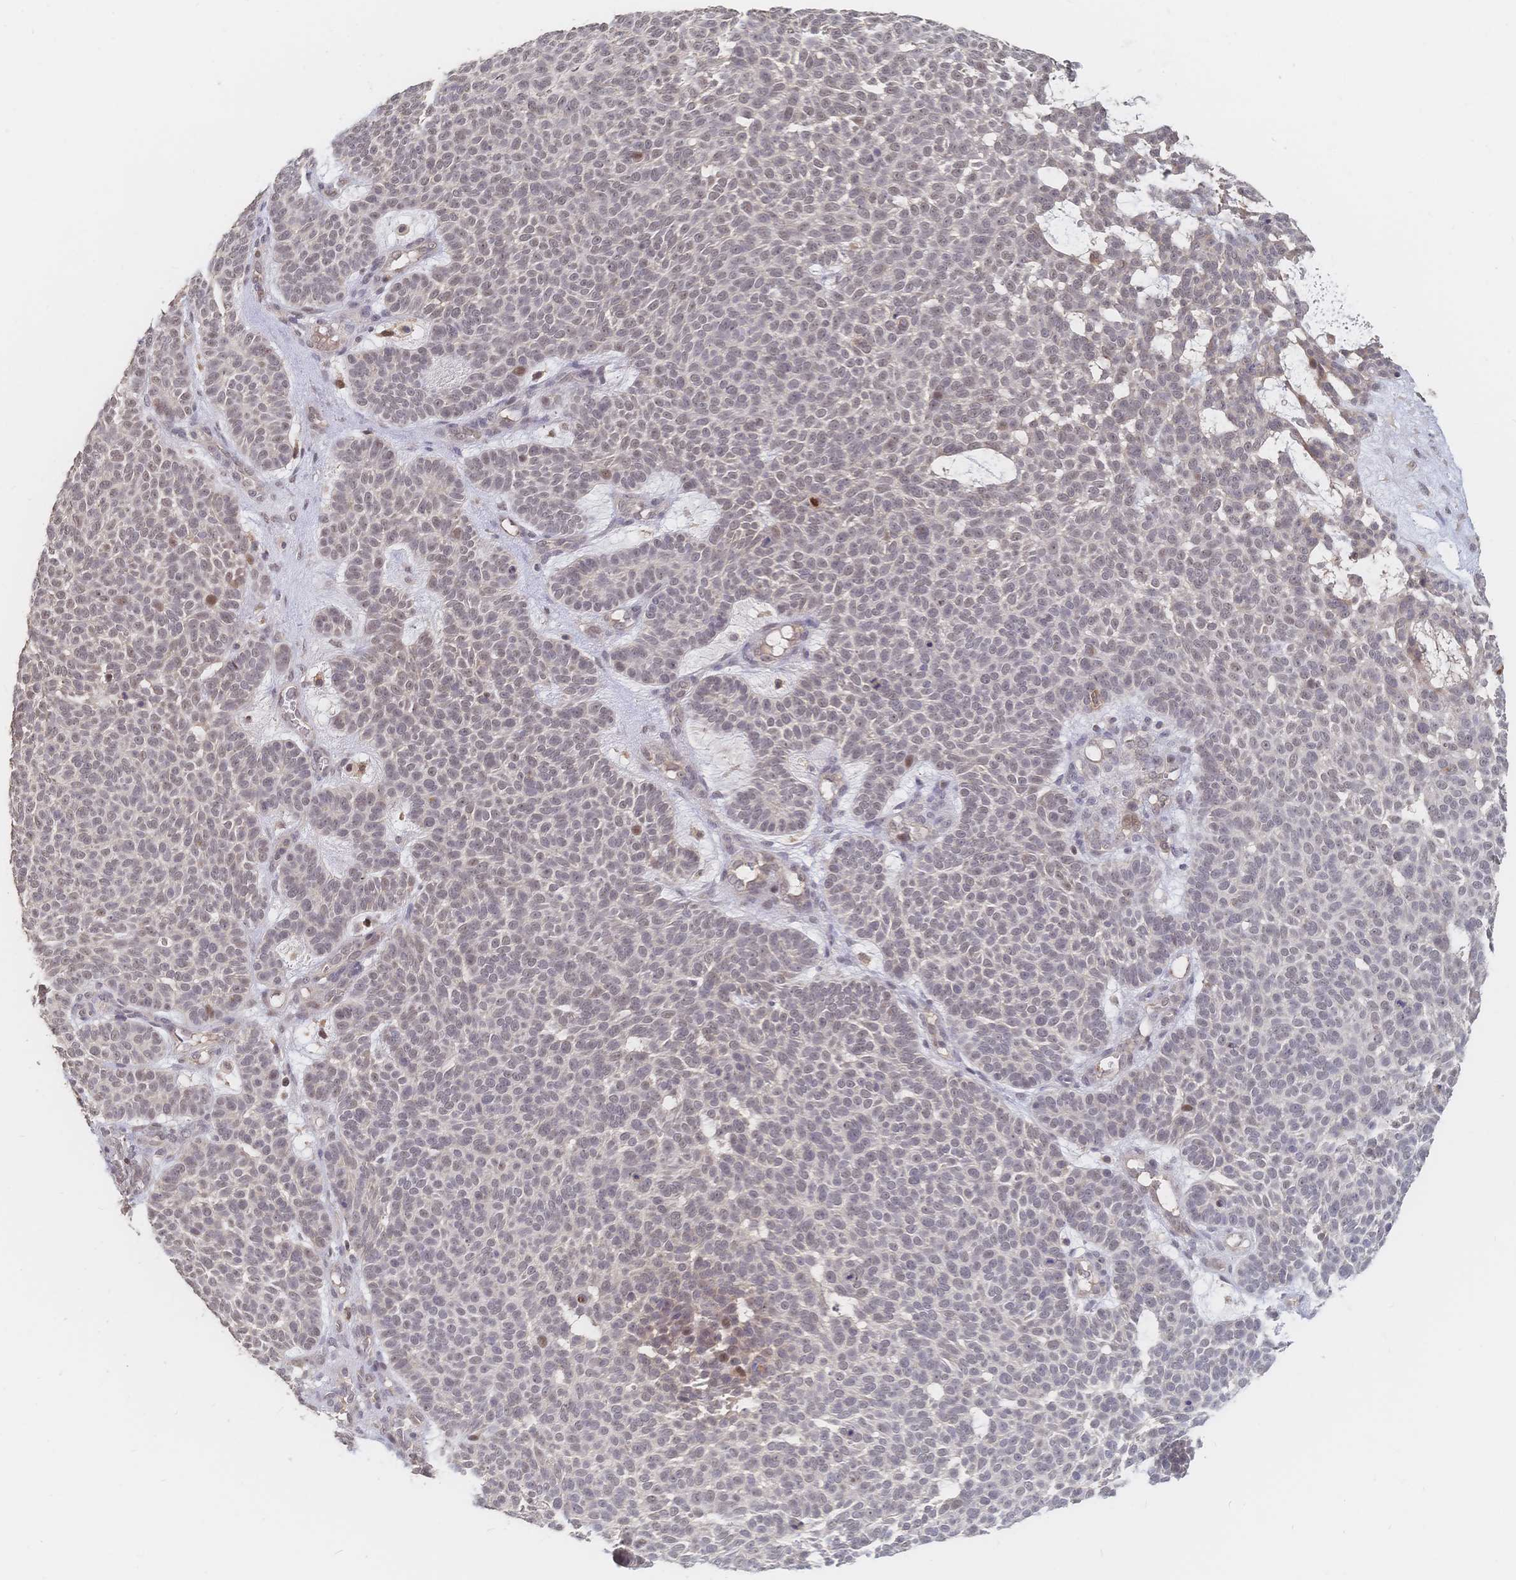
{"staining": {"intensity": "weak", "quantity": "<25%", "location": "nuclear"}, "tissue": "skin cancer", "cell_type": "Tumor cells", "image_type": "cancer", "snomed": [{"axis": "morphology", "description": "Basal cell carcinoma"}, {"axis": "topography", "description": "Skin"}], "caption": "A high-resolution photomicrograph shows immunohistochemistry (IHC) staining of basal cell carcinoma (skin), which exhibits no significant expression in tumor cells.", "gene": "LRP5", "patient": {"sex": "female", "age": 82}}